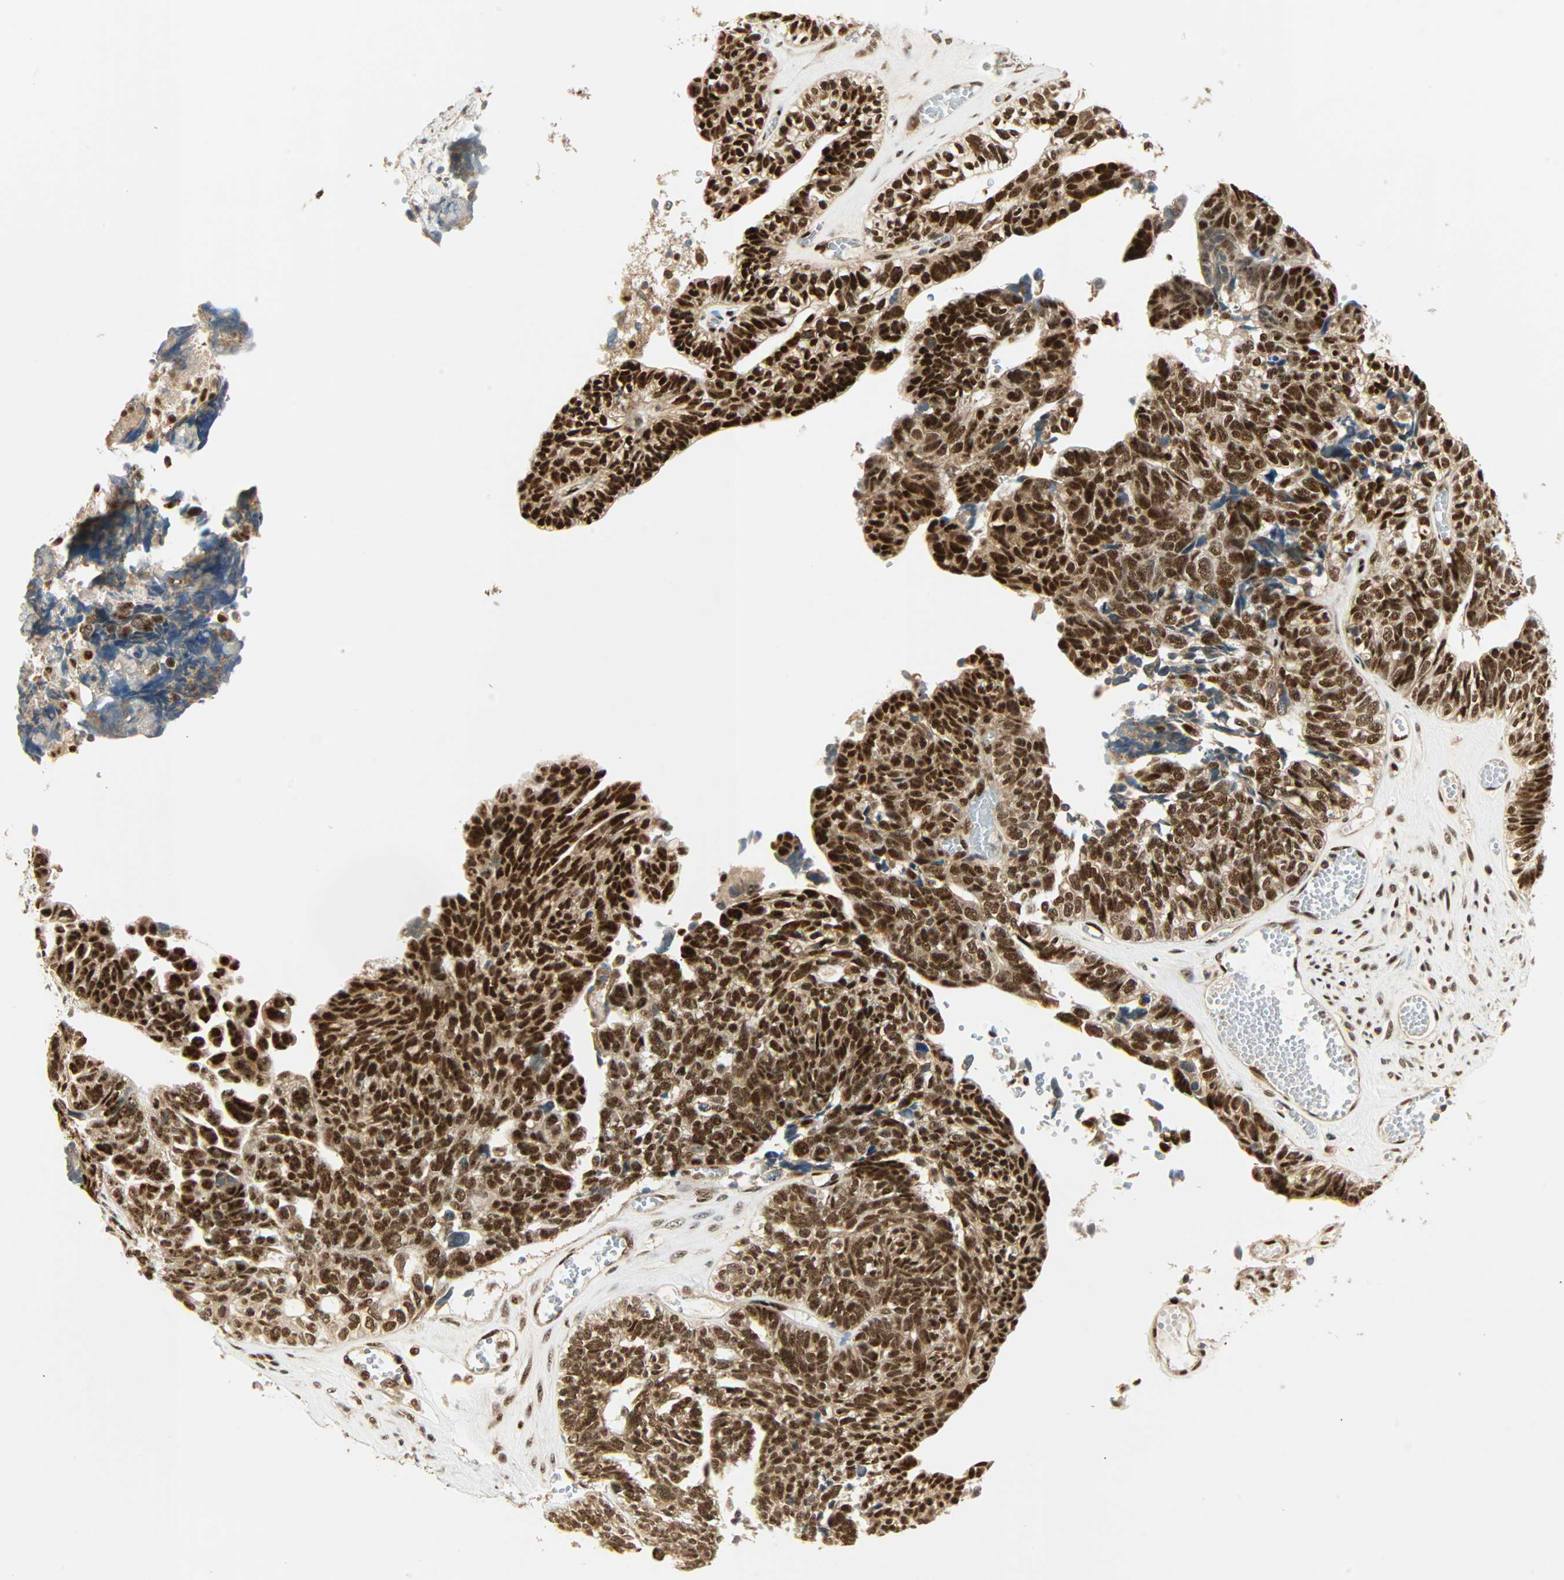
{"staining": {"intensity": "strong", "quantity": ">75%", "location": "nuclear"}, "tissue": "ovarian cancer", "cell_type": "Tumor cells", "image_type": "cancer", "snomed": [{"axis": "morphology", "description": "Cystadenocarcinoma, serous, NOS"}, {"axis": "topography", "description": "Ovary"}], "caption": "Immunohistochemistry (IHC) (DAB (3,3'-diaminobenzidine)) staining of serous cystadenocarcinoma (ovarian) shows strong nuclear protein expression in about >75% of tumor cells.", "gene": "PNPLA6", "patient": {"sex": "female", "age": 79}}